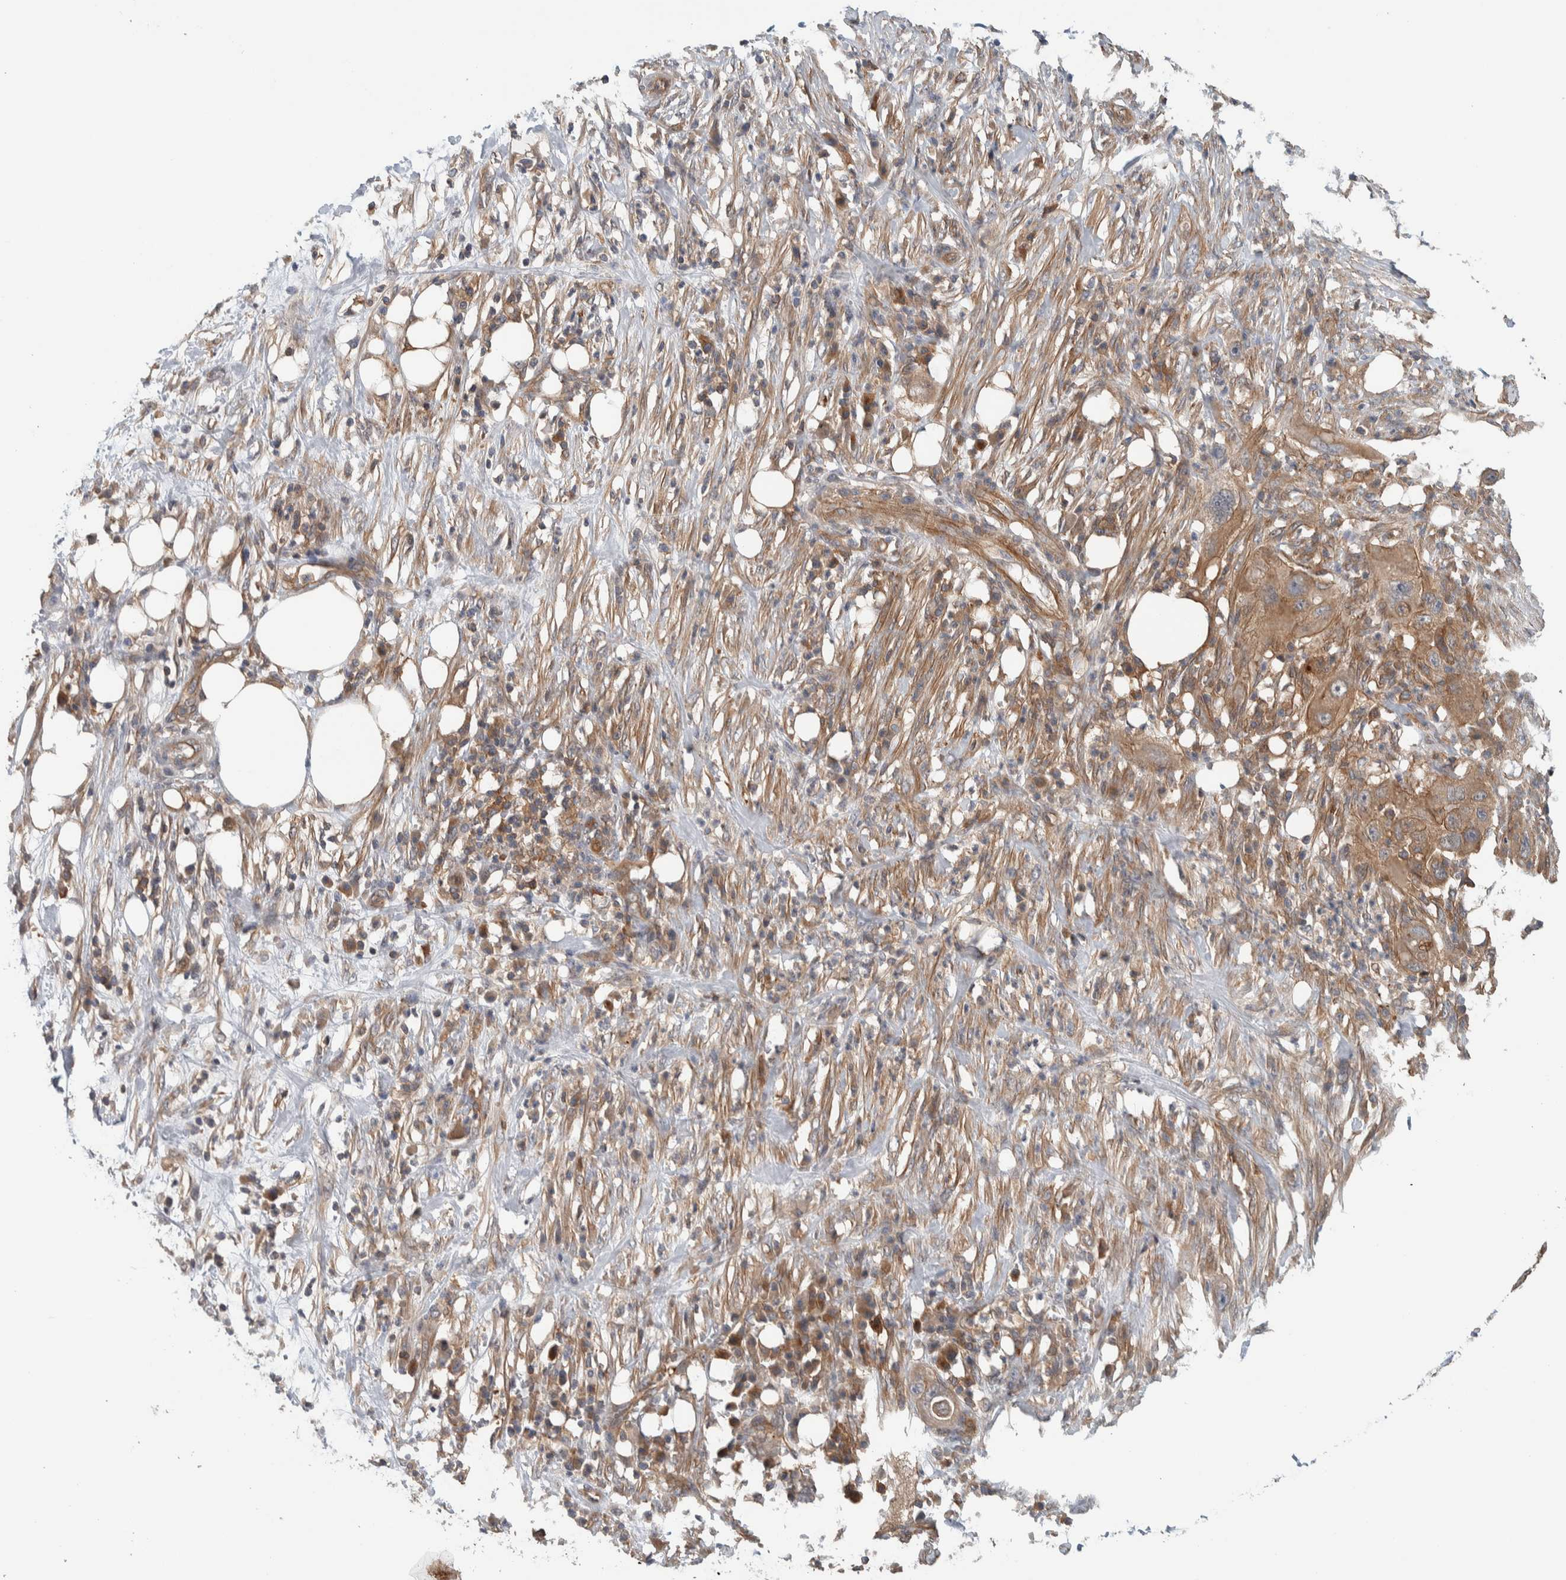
{"staining": {"intensity": "moderate", "quantity": ">75%", "location": "cytoplasmic/membranous"}, "tissue": "pancreatic cancer", "cell_type": "Tumor cells", "image_type": "cancer", "snomed": [{"axis": "morphology", "description": "Adenocarcinoma, NOS"}, {"axis": "topography", "description": "Pancreas"}], "caption": "A micrograph of pancreatic adenocarcinoma stained for a protein demonstrates moderate cytoplasmic/membranous brown staining in tumor cells.", "gene": "MPRIP", "patient": {"sex": "female", "age": 78}}